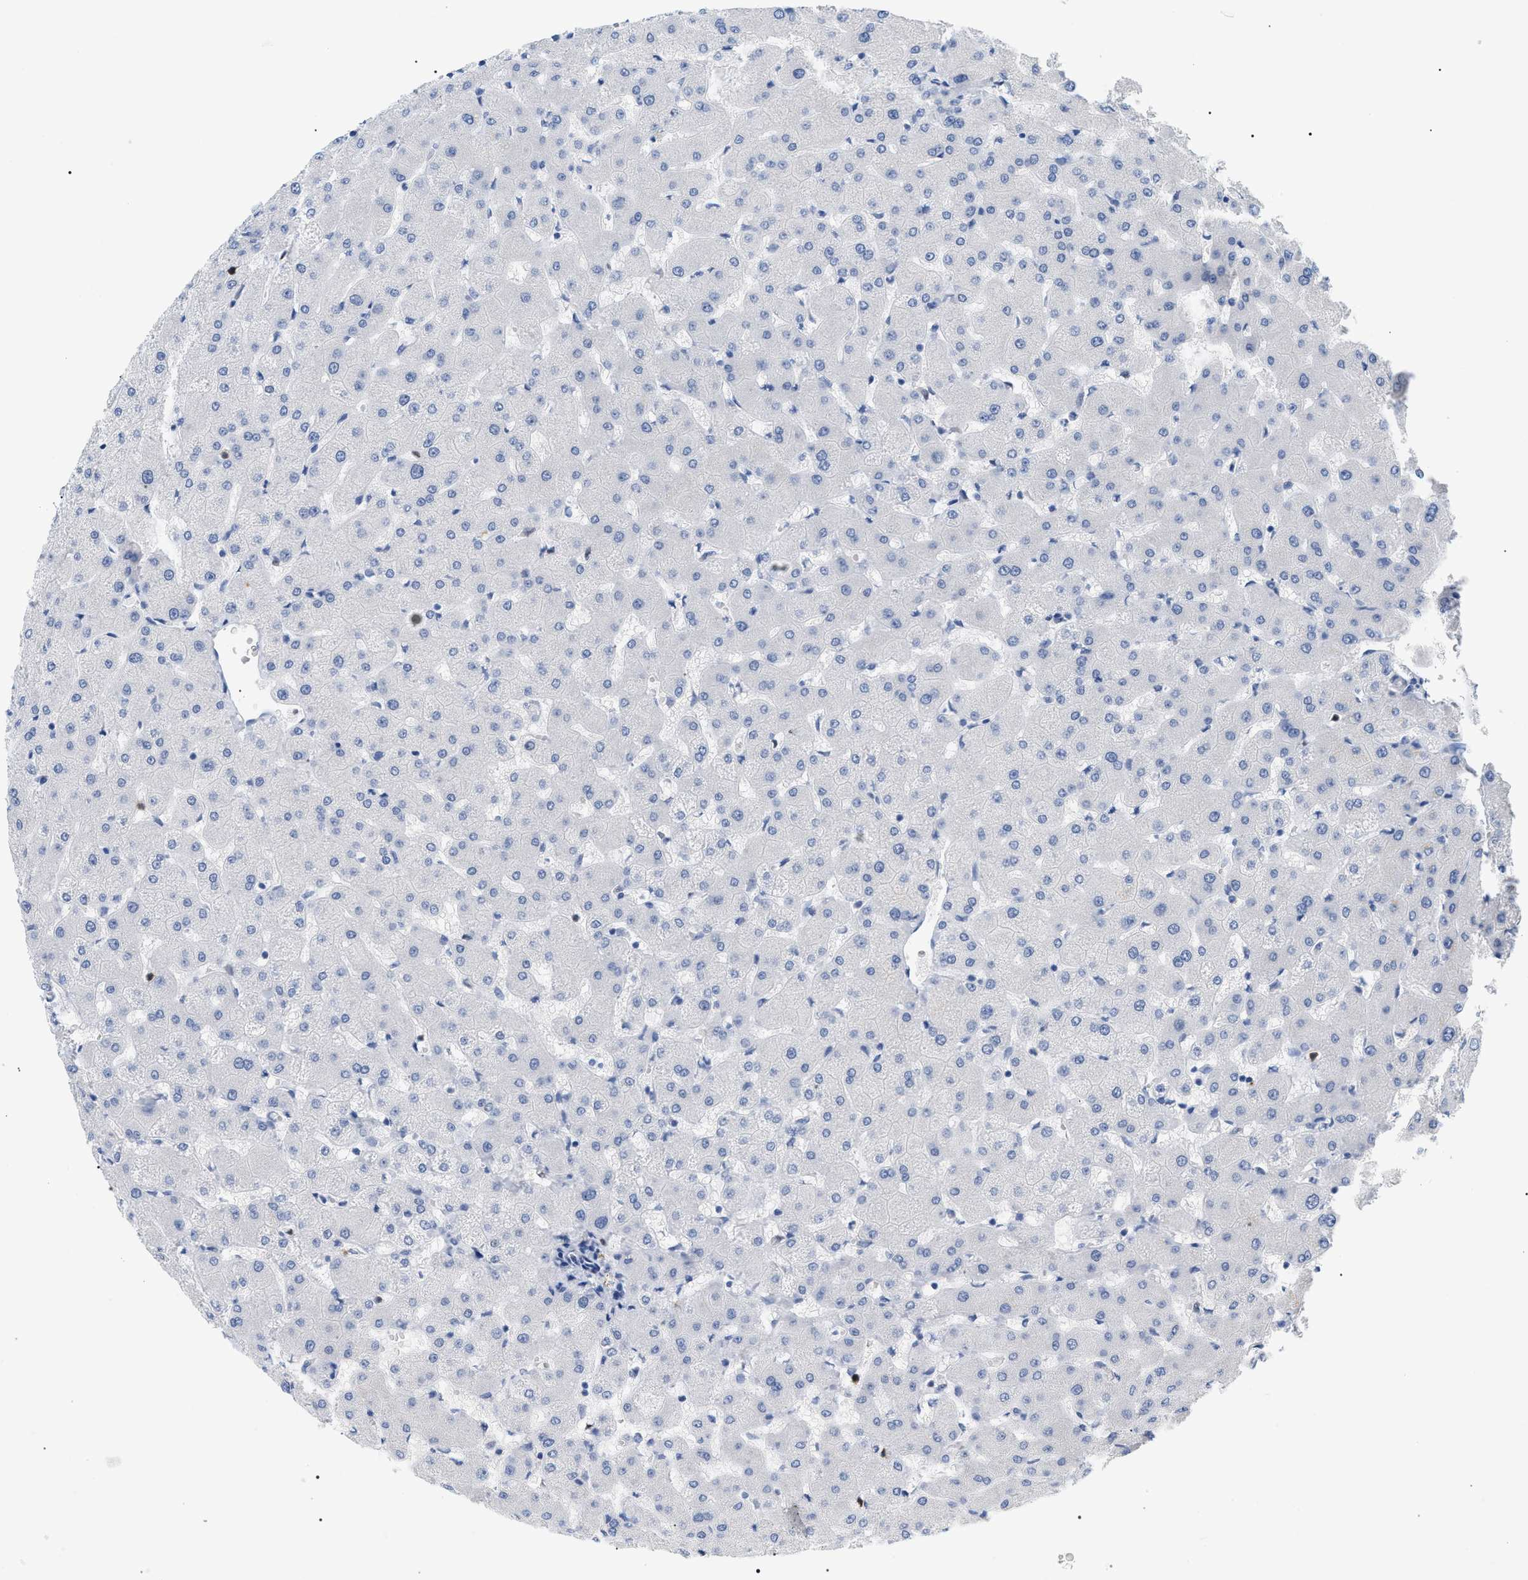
{"staining": {"intensity": "negative", "quantity": "none", "location": "none"}, "tissue": "liver", "cell_type": "Cholangiocytes", "image_type": "normal", "snomed": [{"axis": "morphology", "description": "Normal tissue, NOS"}, {"axis": "topography", "description": "Liver"}], "caption": "A photomicrograph of human liver is negative for staining in cholangiocytes. The staining was performed using DAB (3,3'-diaminobenzidine) to visualize the protein expression in brown, while the nuclei were stained in blue with hematoxylin (Magnification: 20x).", "gene": "MCM7", "patient": {"sex": "female", "age": 63}}